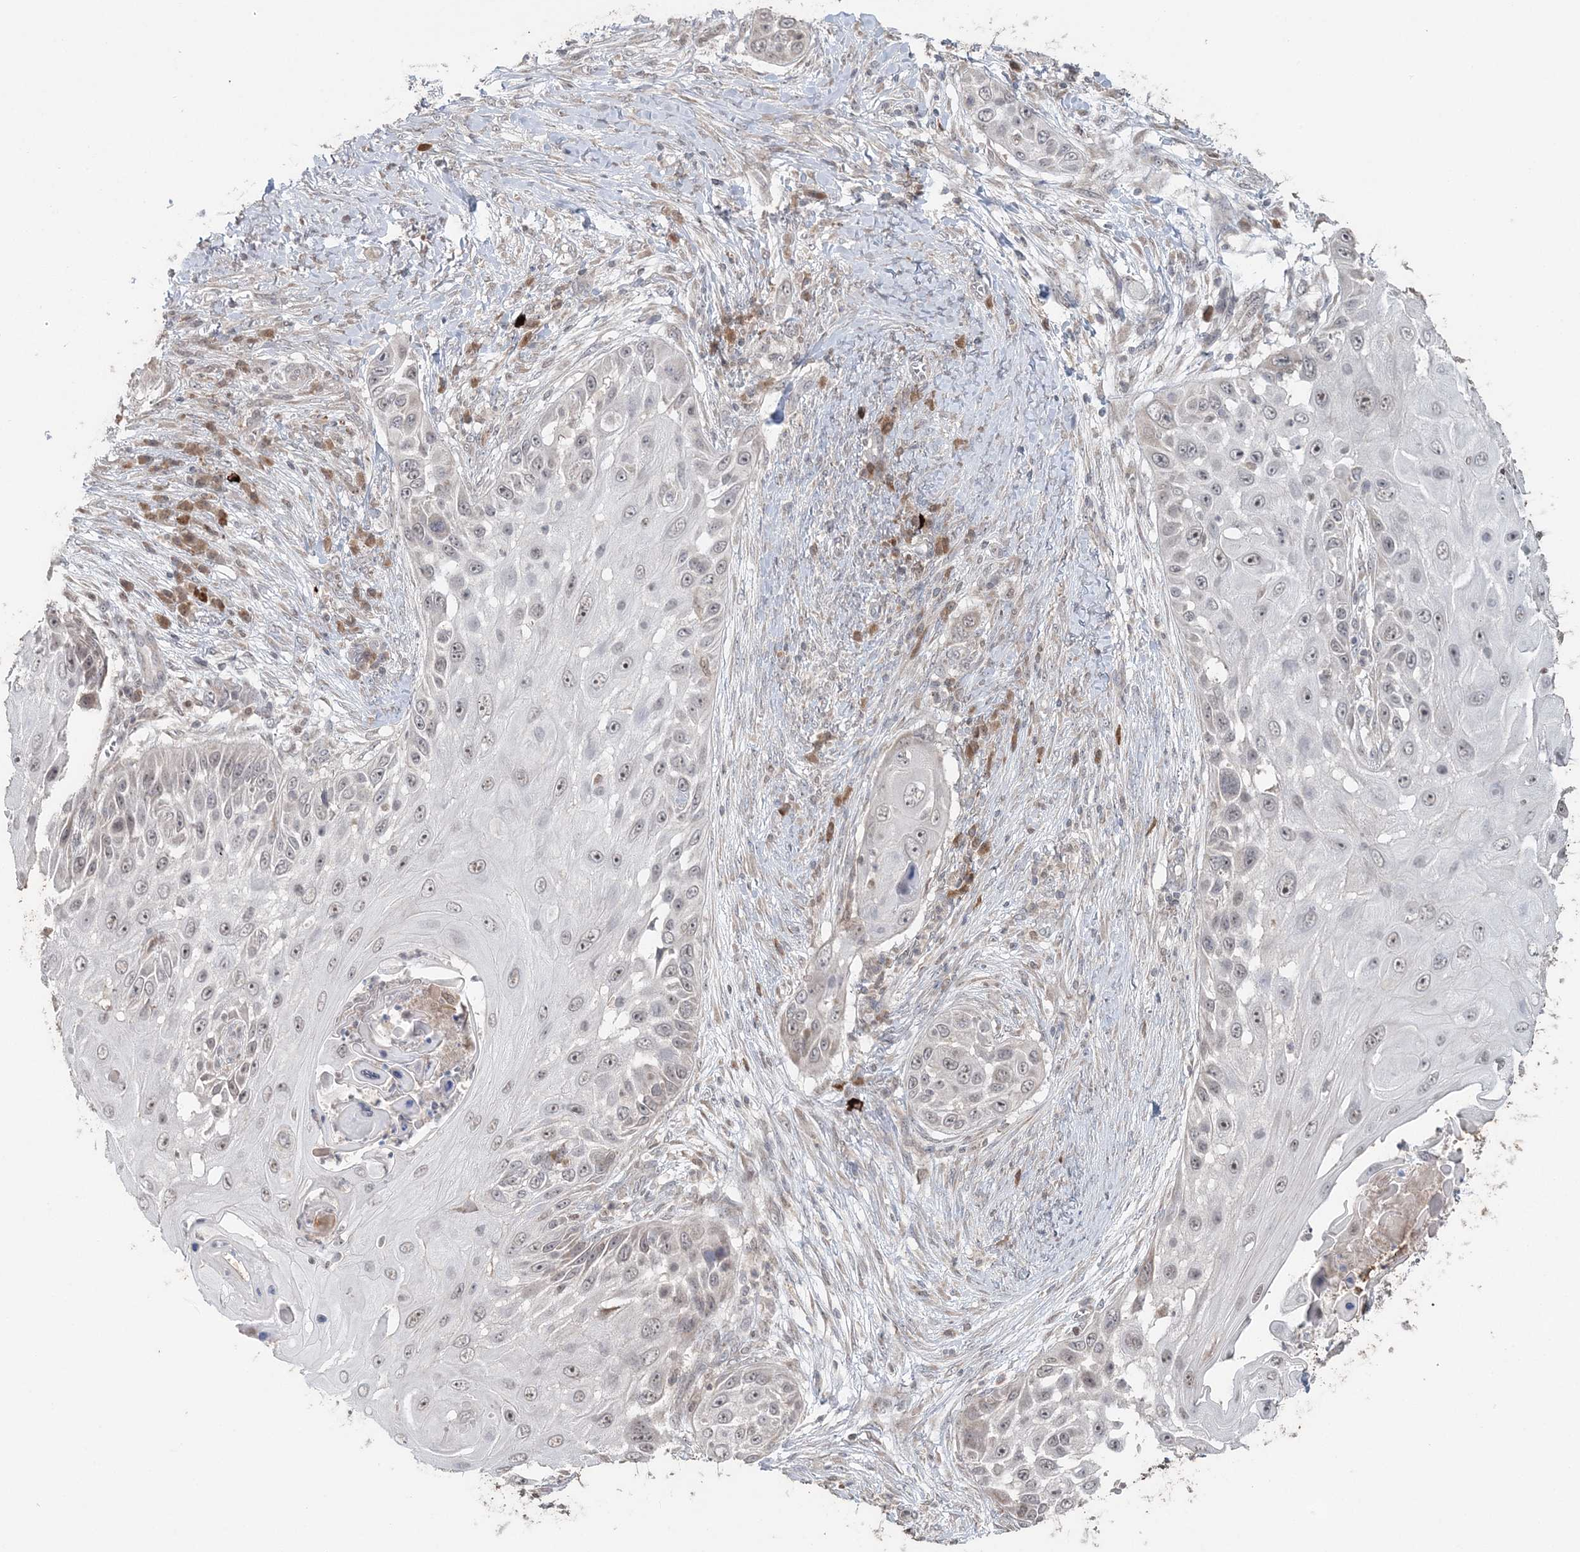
{"staining": {"intensity": "moderate", "quantity": "<25%", "location": "nuclear"}, "tissue": "skin cancer", "cell_type": "Tumor cells", "image_type": "cancer", "snomed": [{"axis": "morphology", "description": "Squamous cell carcinoma, NOS"}, {"axis": "topography", "description": "Skin"}], "caption": "About <25% of tumor cells in squamous cell carcinoma (skin) display moderate nuclear protein expression as visualized by brown immunohistochemical staining.", "gene": "SLU7", "patient": {"sex": "female", "age": 44}}